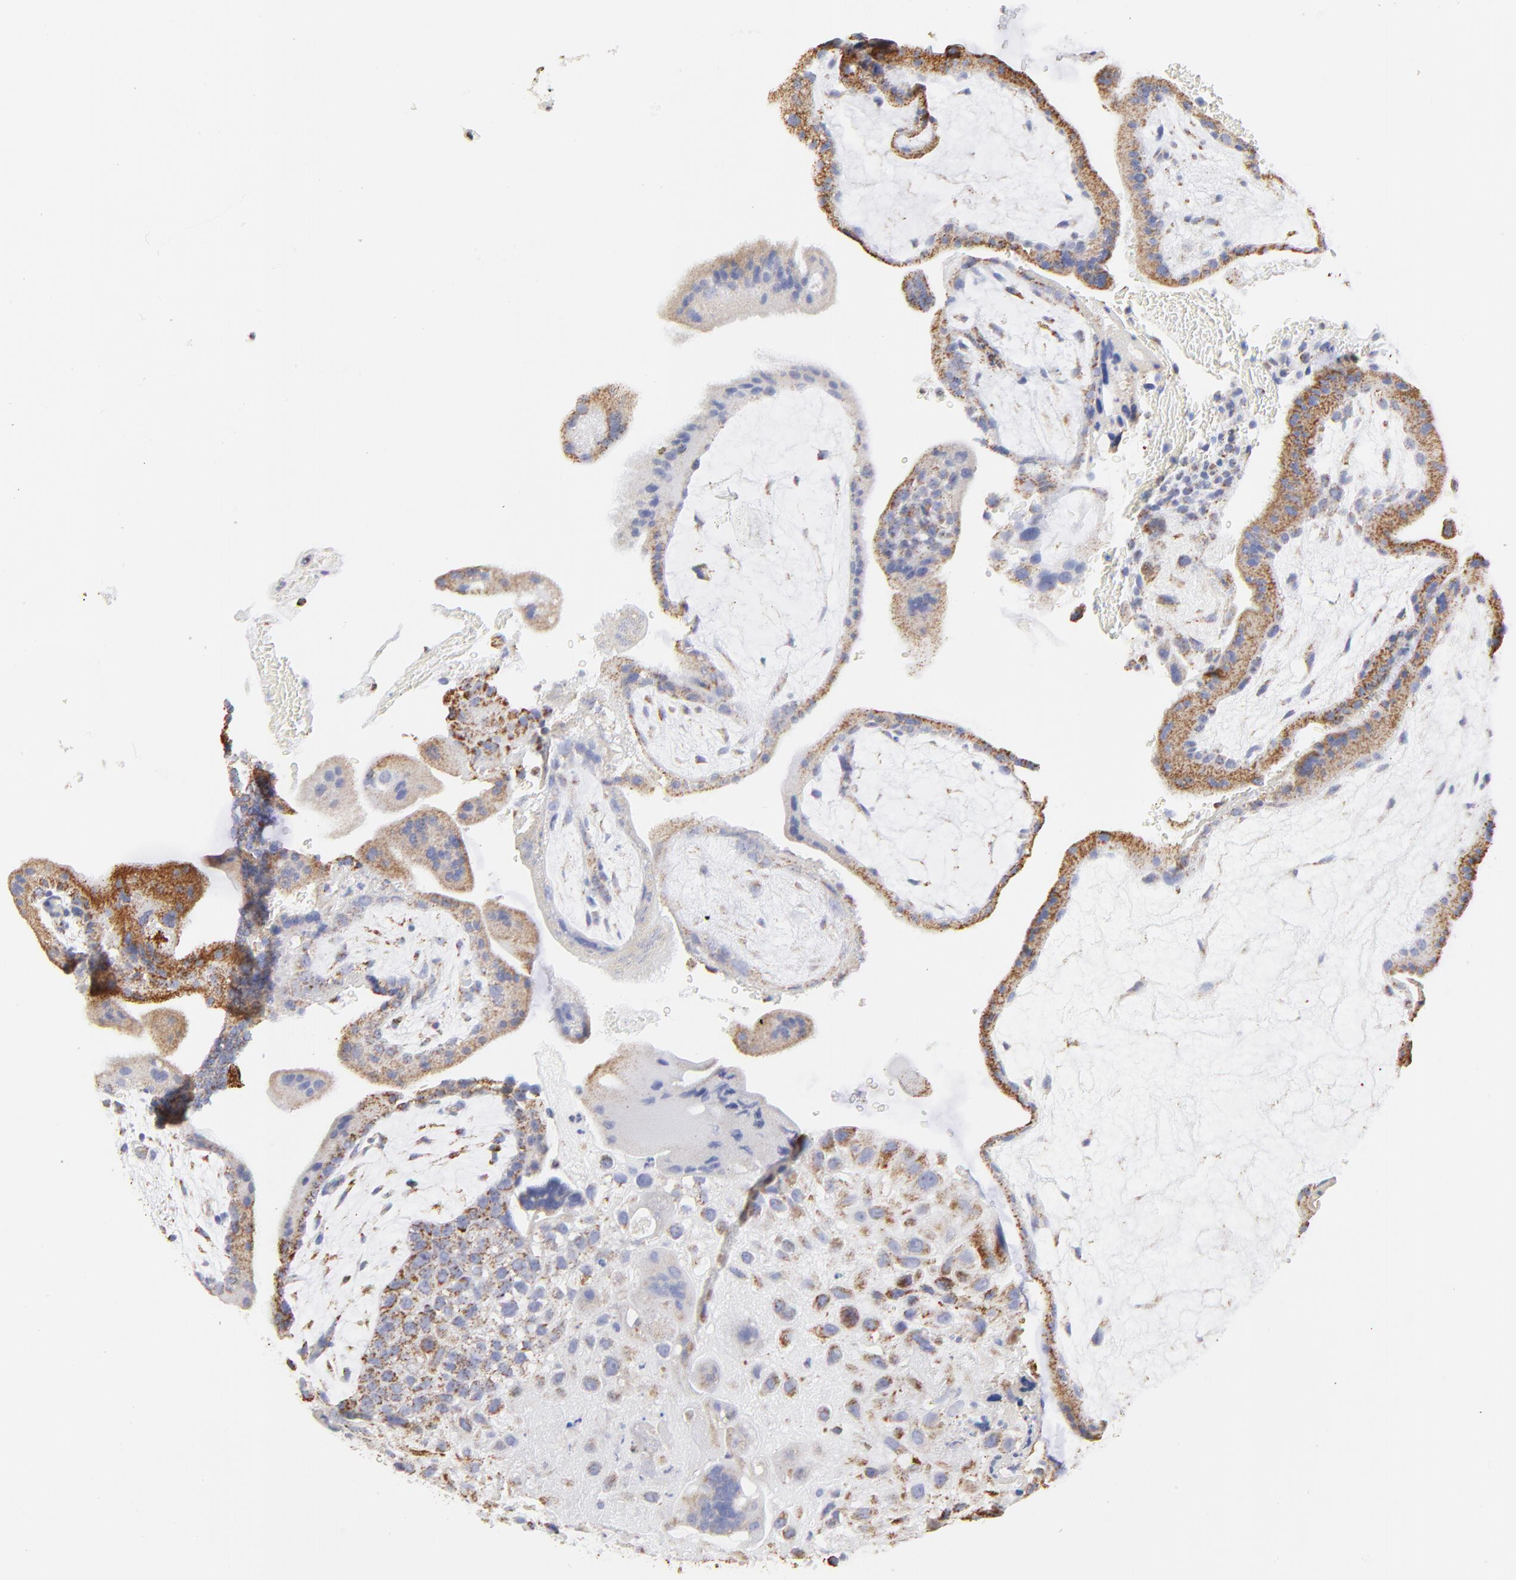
{"staining": {"intensity": "moderate", "quantity": ">75%", "location": "cytoplasmic/membranous"}, "tissue": "placenta", "cell_type": "Decidual cells", "image_type": "normal", "snomed": [{"axis": "morphology", "description": "Normal tissue, NOS"}, {"axis": "topography", "description": "Placenta"}], "caption": "Protein expression analysis of benign human placenta reveals moderate cytoplasmic/membranous positivity in about >75% of decidual cells. (DAB IHC with brightfield microscopy, high magnification).", "gene": "COX4I1", "patient": {"sex": "female", "age": 35}}